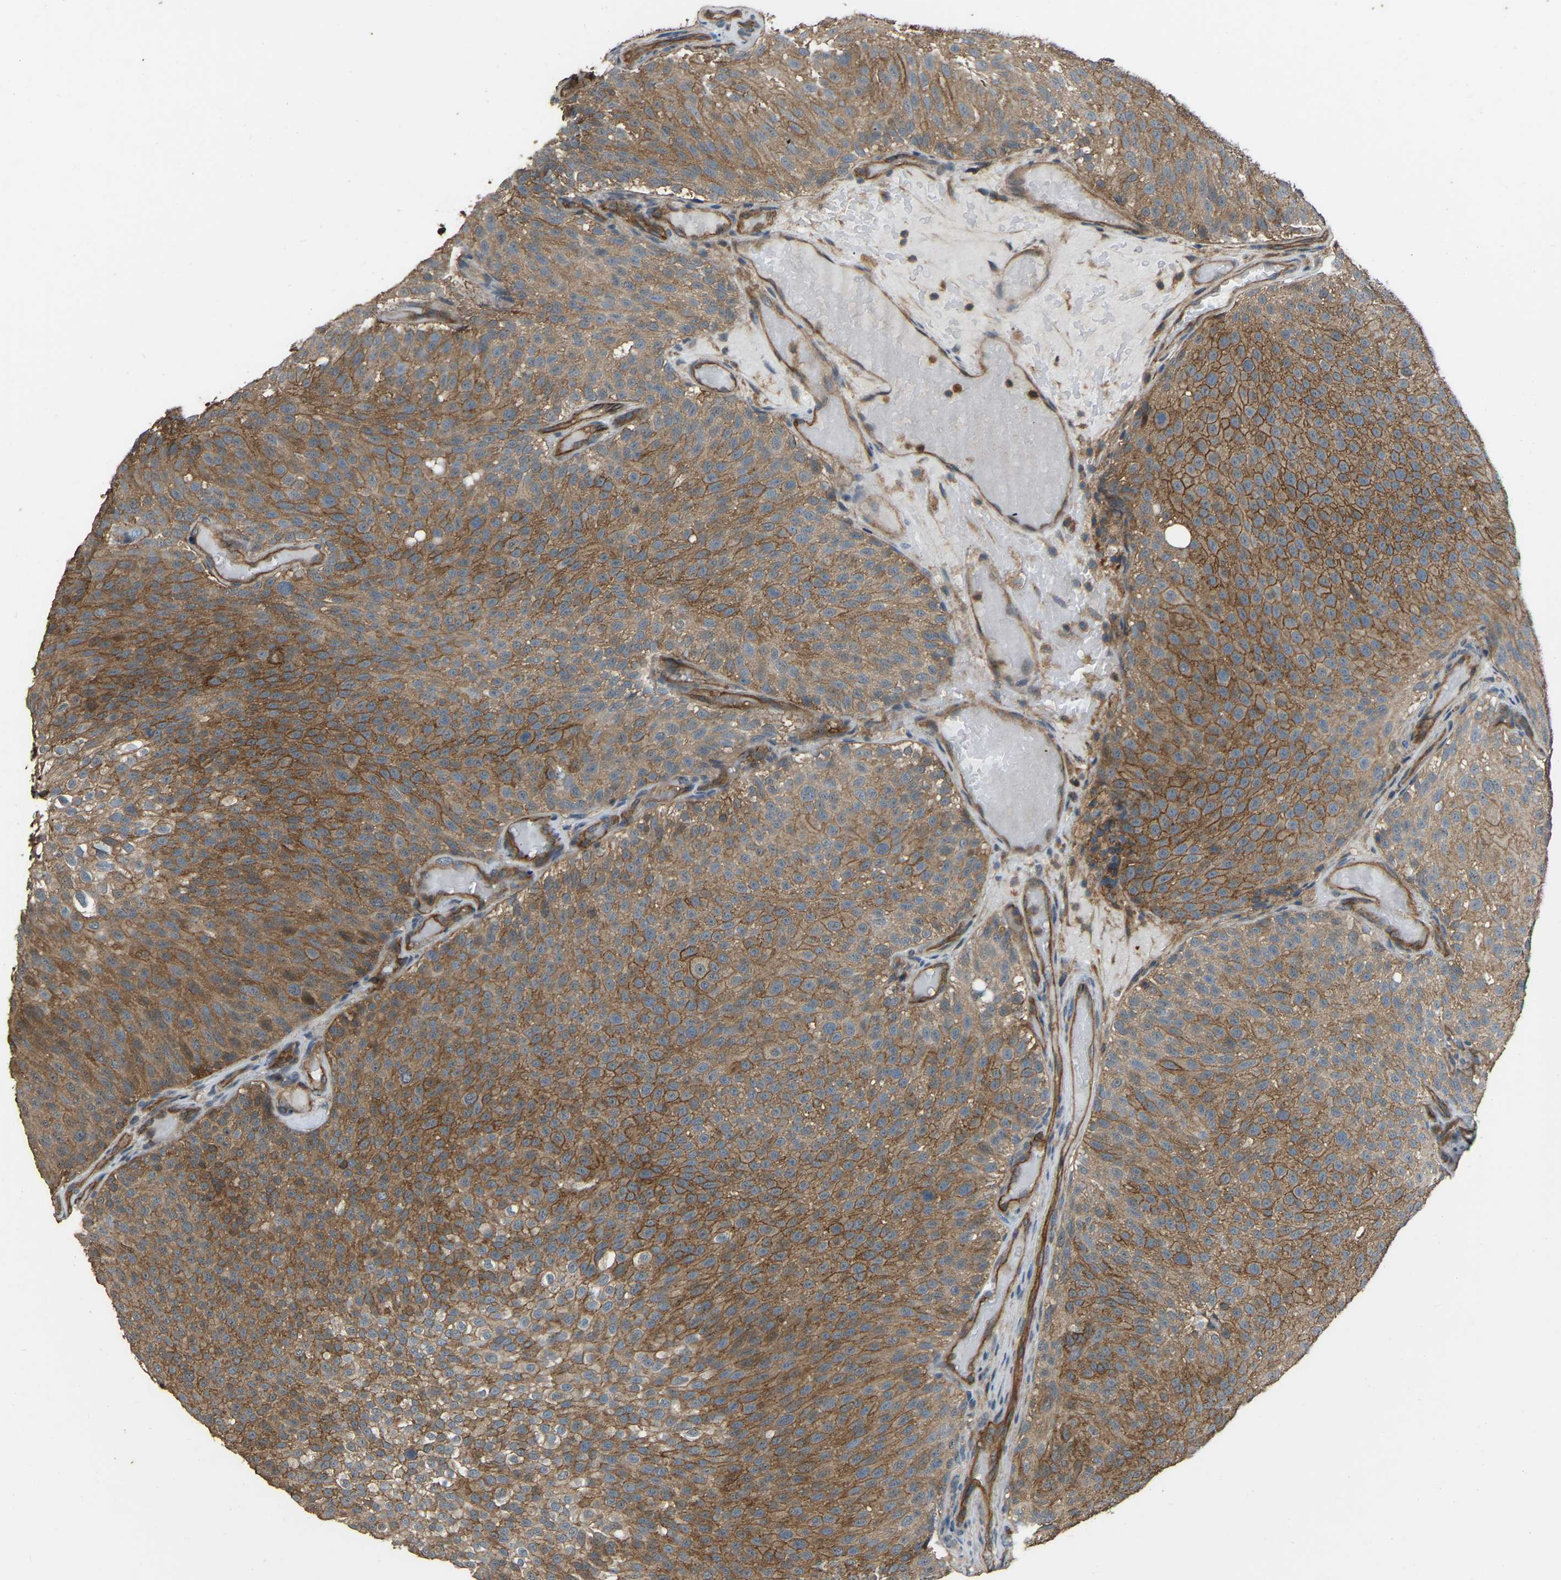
{"staining": {"intensity": "moderate", "quantity": ">75%", "location": "cytoplasmic/membranous"}, "tissue": "urothelial cancer", "cell_type": "Tumor cells", "image_type": "cancer", "snomed": [{"axis": "morphology", "description": "Urothelial carcinoma, Low grade"}, {"axis": "topography", "description": "Urinary bladder"}], "caption": "Moderate cytoplasmic/membranous protein positivity is present in approximately >75% of tumor cells in low-grade urothelial carcinoma.", "gene": "SLC4A2", "patient": {"sex": "male", "age": 78}}